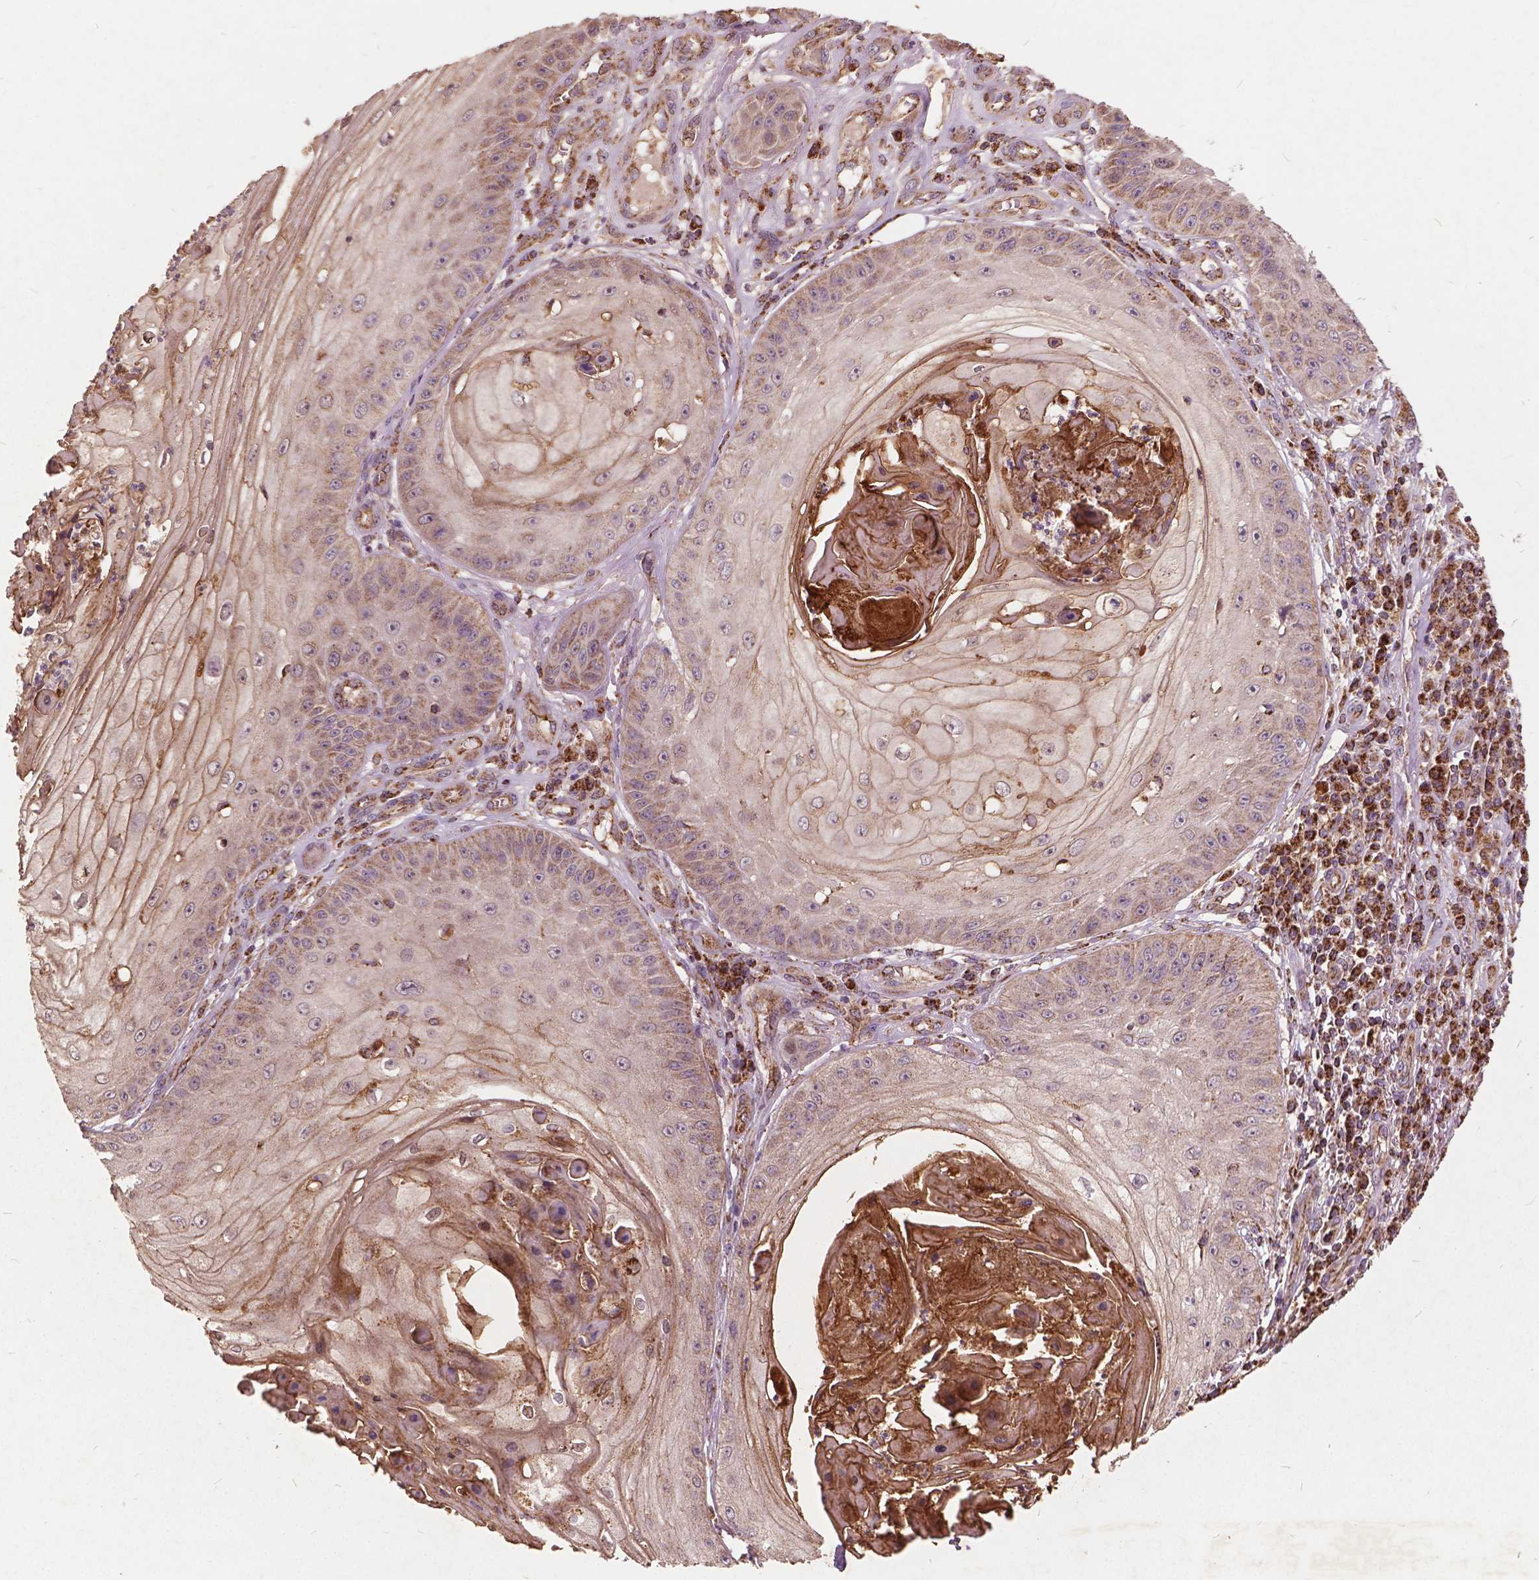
{"staining": {"intensity": "weak", "quantity": "25%-75%", "location": "cytoplasmic/membranous"}, "tissue": "skin cancer", "cell_type": "Tumor cells", "image_type": "cancer", "snomed": [{"axis": "morphology", "description": "Squamous cell carcinoma, NOS"}, {"axis": "topography", "description": "Skin"}], "caption": "Squamous cell carcinoma (skin) was stained to show a protein in brown. There is low levels of weak cytoplasmic/membranous positivity in about 25%-75% of tumor cells. Ihc stains the protein of interest in brown and the nuclei are stained blue.", "gene": "UBXN2A", "patient": {"sex": "male", "age": 70}}